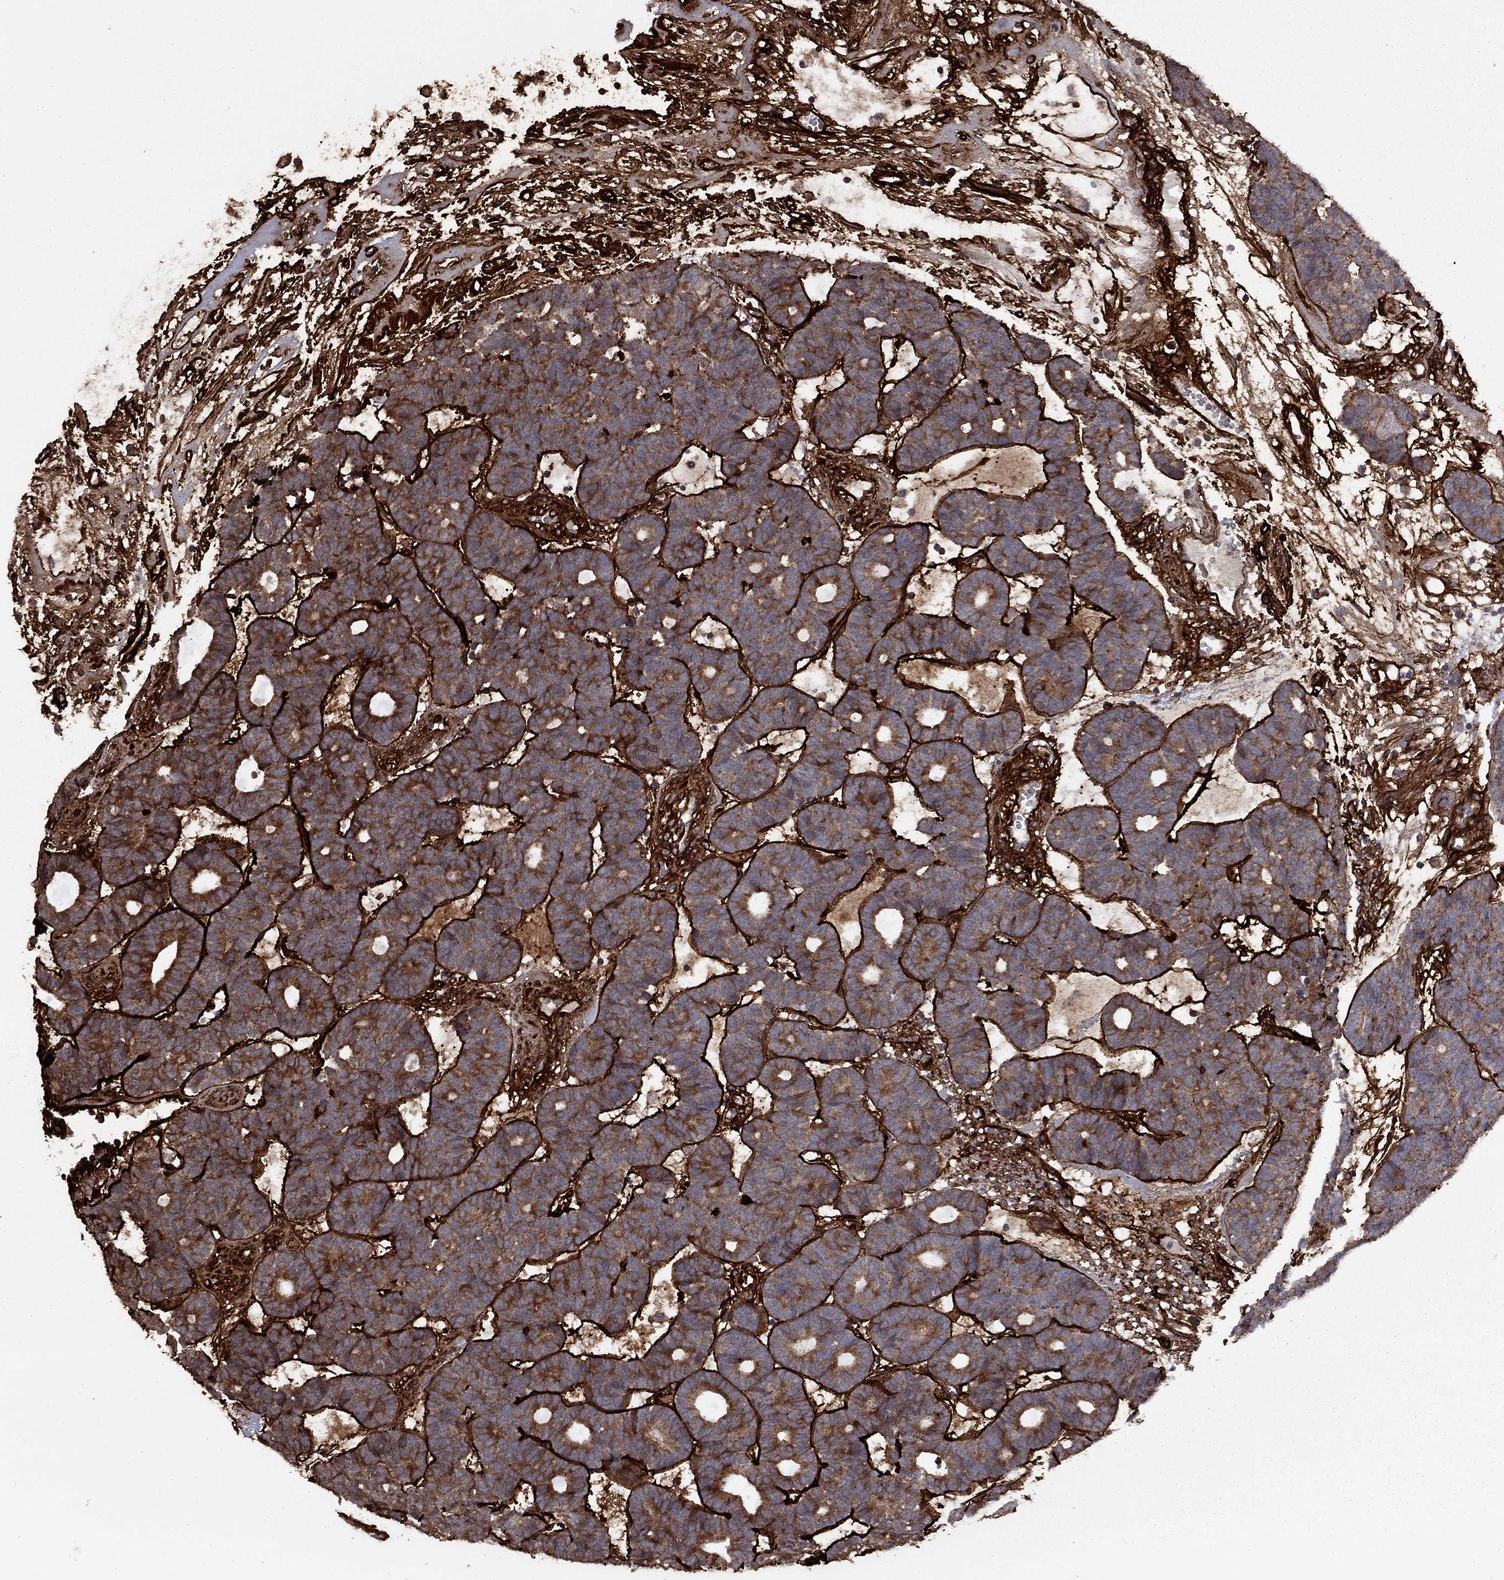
{"staining": {"intensity": "strong", "quantity": "25%-75%", "location": "cytoplasmic/membranous"}, "tissue": "head and neck cancer", "cell_type": "Tumor cells", "image_type": "cancer", "snomed": [{"axis": "morphology", "description": "Adenocarcinoma, NOS"}, {"axis": "topography", "description": "Head-Neck"}], "caption": "Adenocarcinoma (head and neck) was stained to show a protein in brown. There is high levels of strong cytoplasmic/membranous staining in about 25%-75% of tumor cells.", "gene": "COL18A1", "patient": {"sex": "female", "age": 81}}